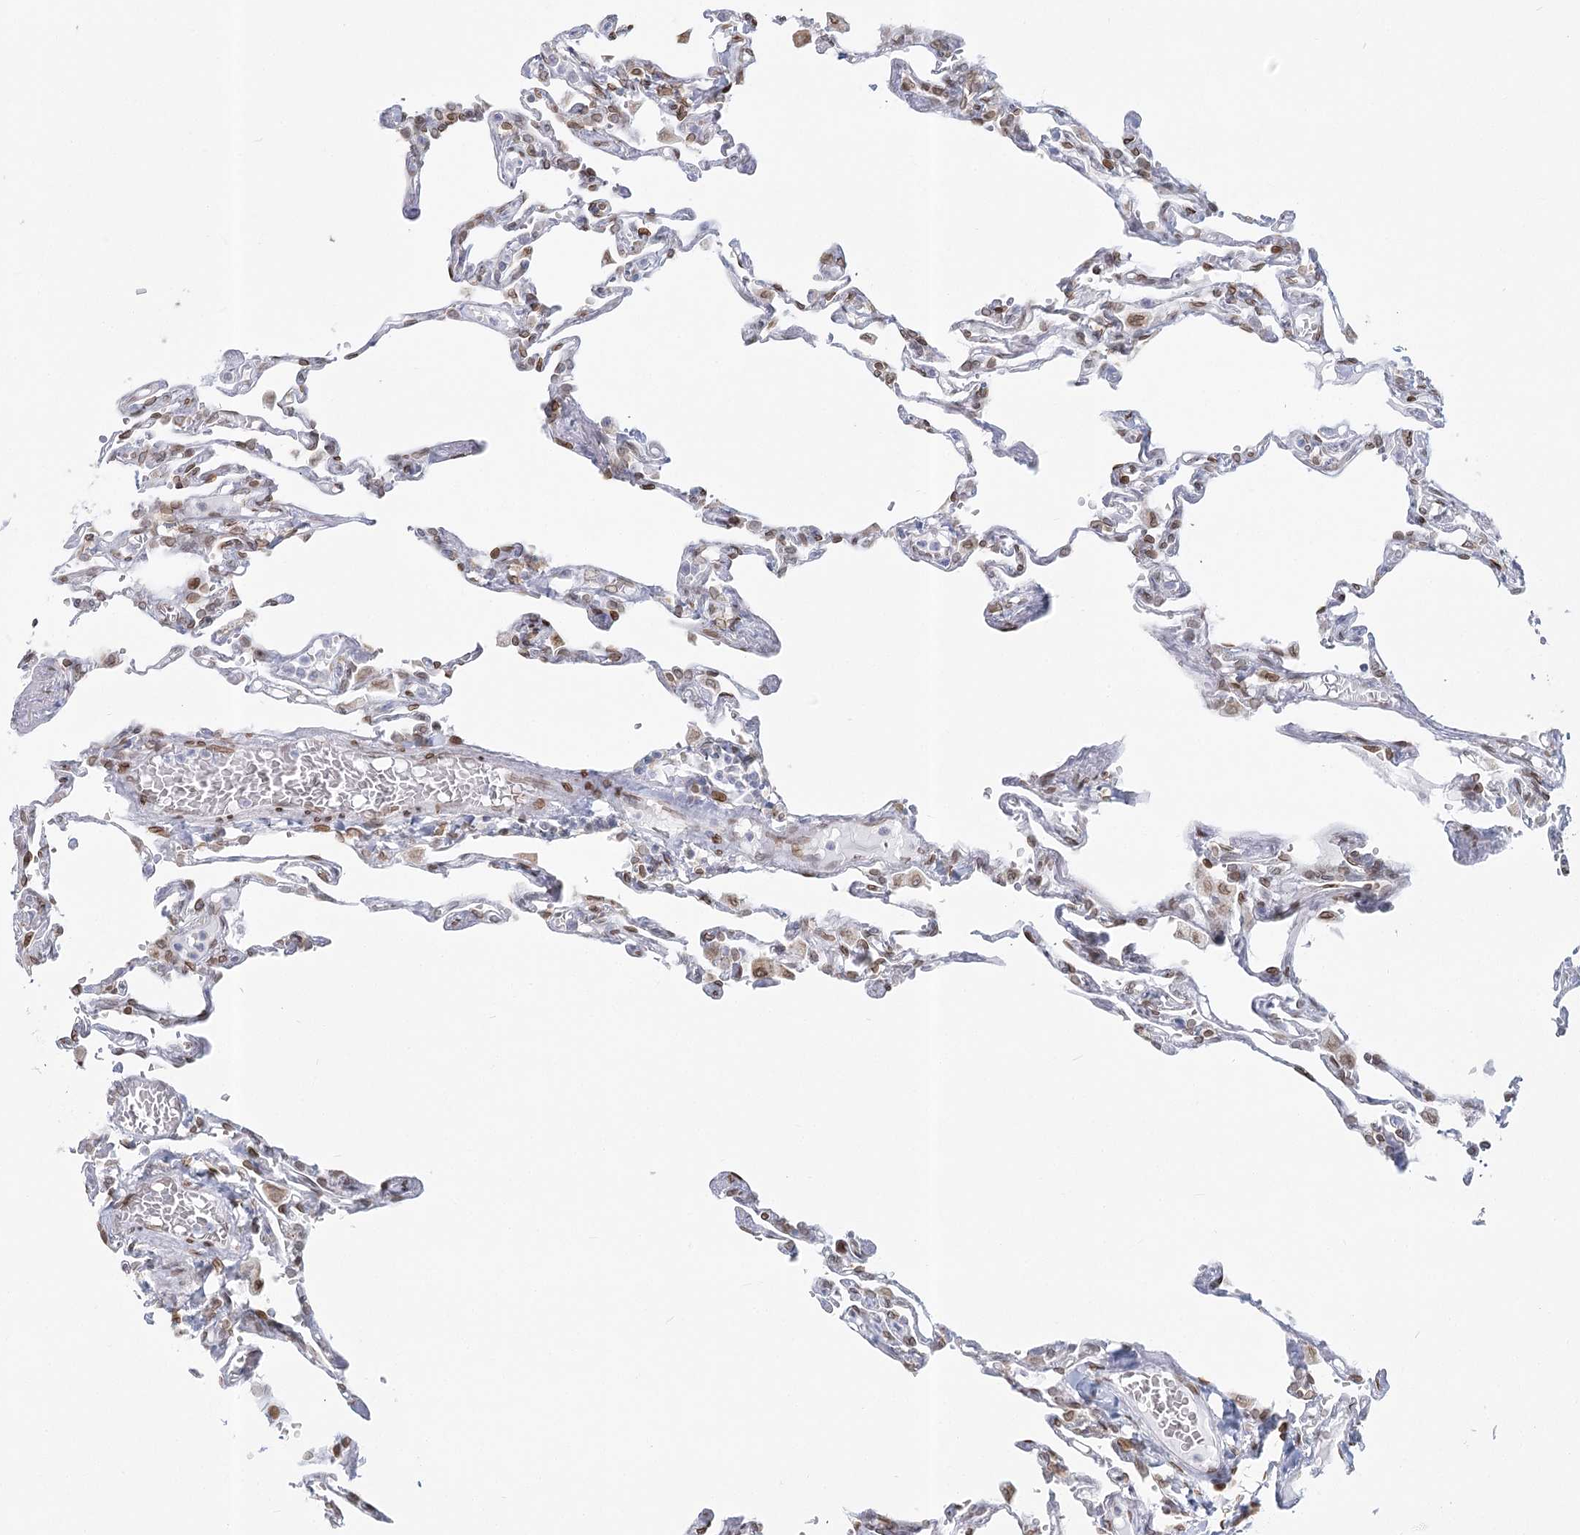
{"staining": {"intensity": "moderate", "quantity": "25%-75%", "location": "nuclear"}, "tissue": "lung", "cell_type": "Alveolar cells", "image_type": "normal", "snomed": [{"axis": "morphology", "description": "Normal tissue, NOS"}, {"axis": "topography", "description": "Lung"}], "caption": "The photomicrograph exhibits immunohistochemical staining of normal lung. There is moderate nuclear expression is appreciated in approximately 25%-75% of alveolar cells. (Stains: DAB in brown, nuclei in blue, Microscopy: brightfield microscopy at high magnification).", "gene": "VWA5A", "patient": {"sex": "male", "age": 21}}